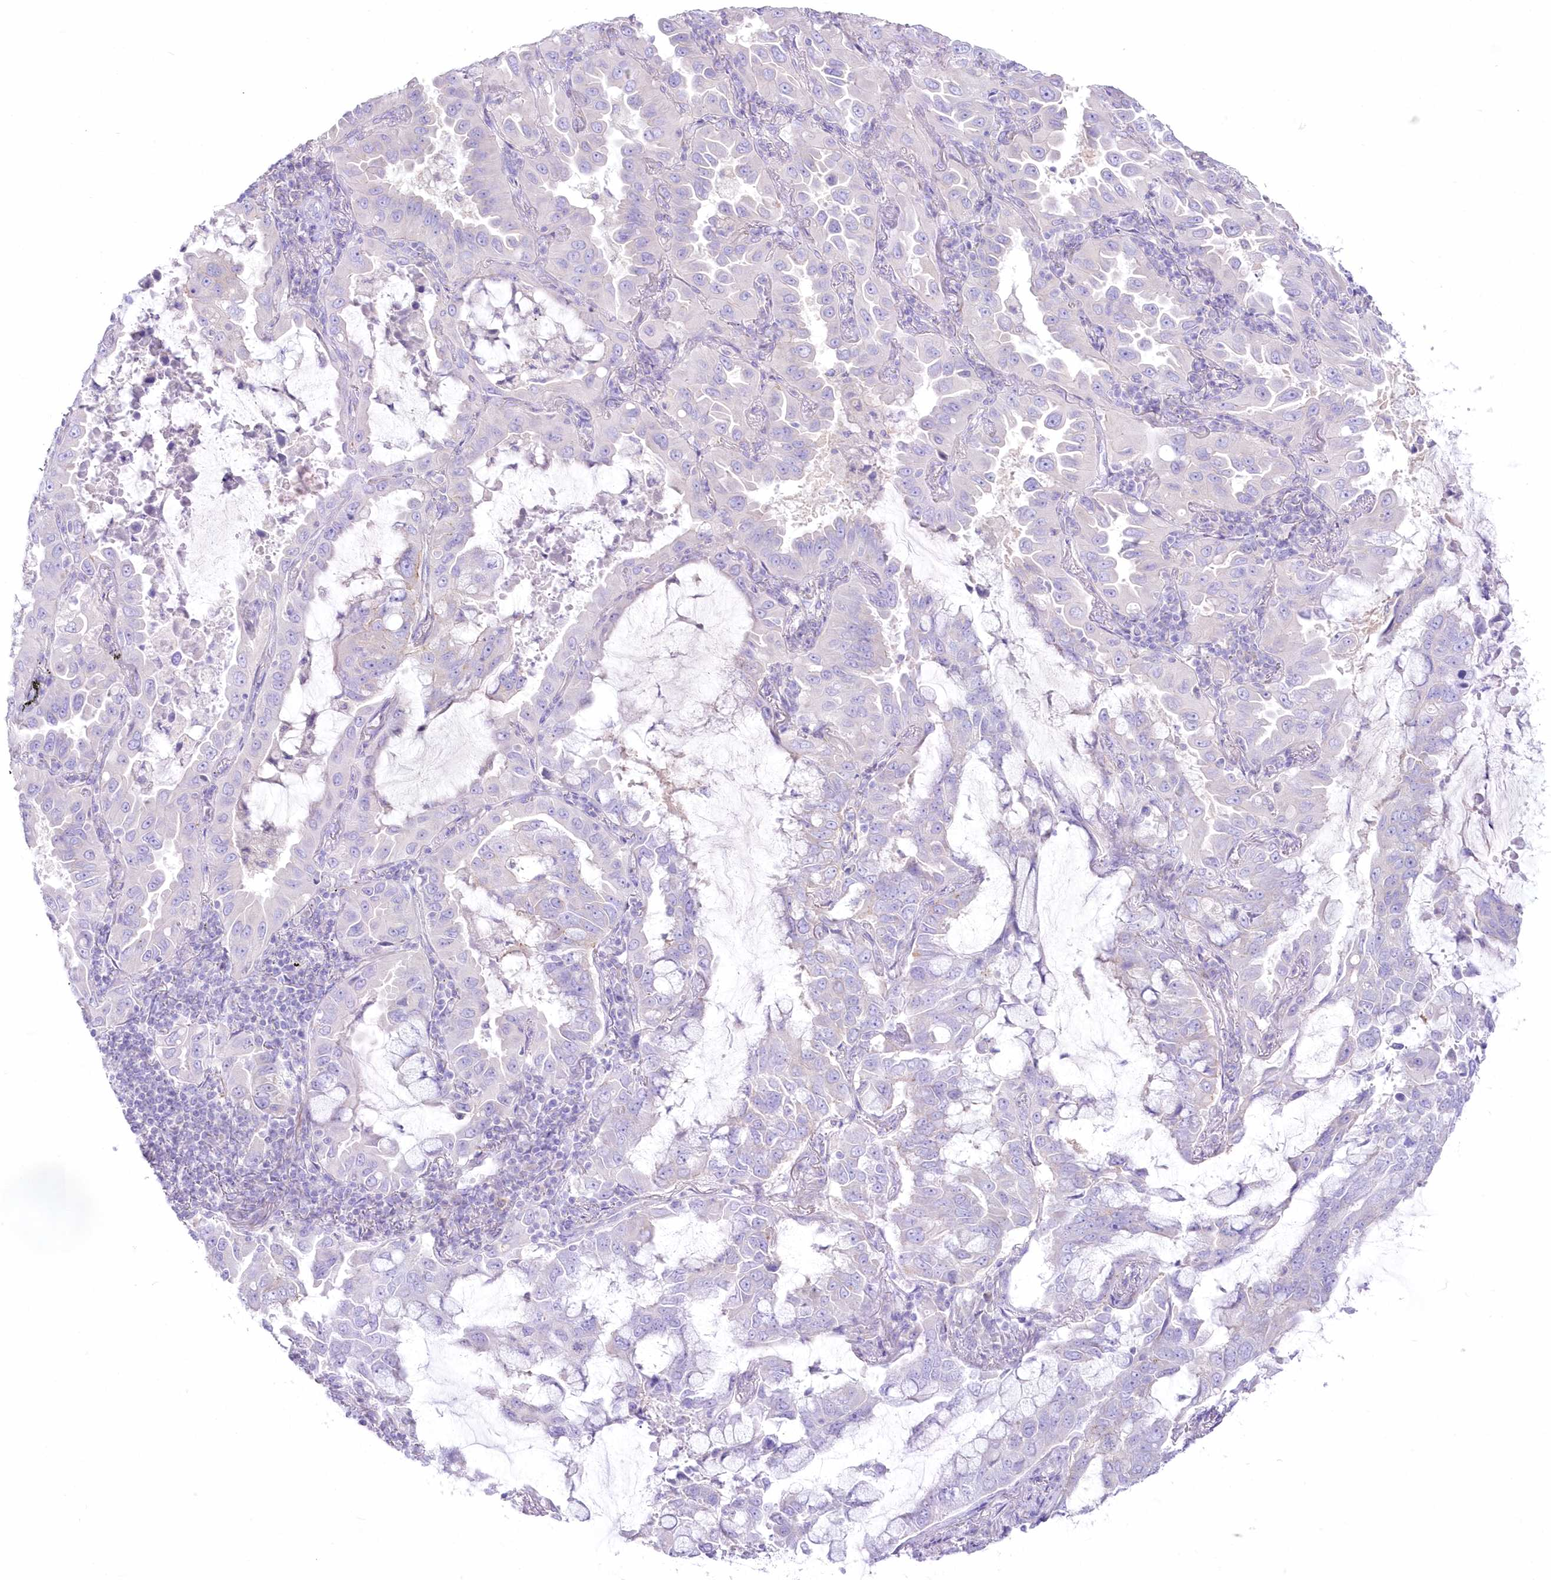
{"staining": {"intensity": "negative", "quantity": "none", "location": "none"}, "tissue": "lung cancer", "cell_type": "Tumor cells", "image_type": "cancer", "snomed": [{"axis": "morphology", "description": "Adenocarcinoma, NOS"}, {"axis": "topography", "description": "Lung"}], "caption": "High power microscopy micrograph of an immunohistochemistry (IHC) photomicrograph of lung adenocarcinoma, revealing no significant expression in tumor cells.", "gene": "ZNF843", "patient": {"sex": "male", "age": 64}}